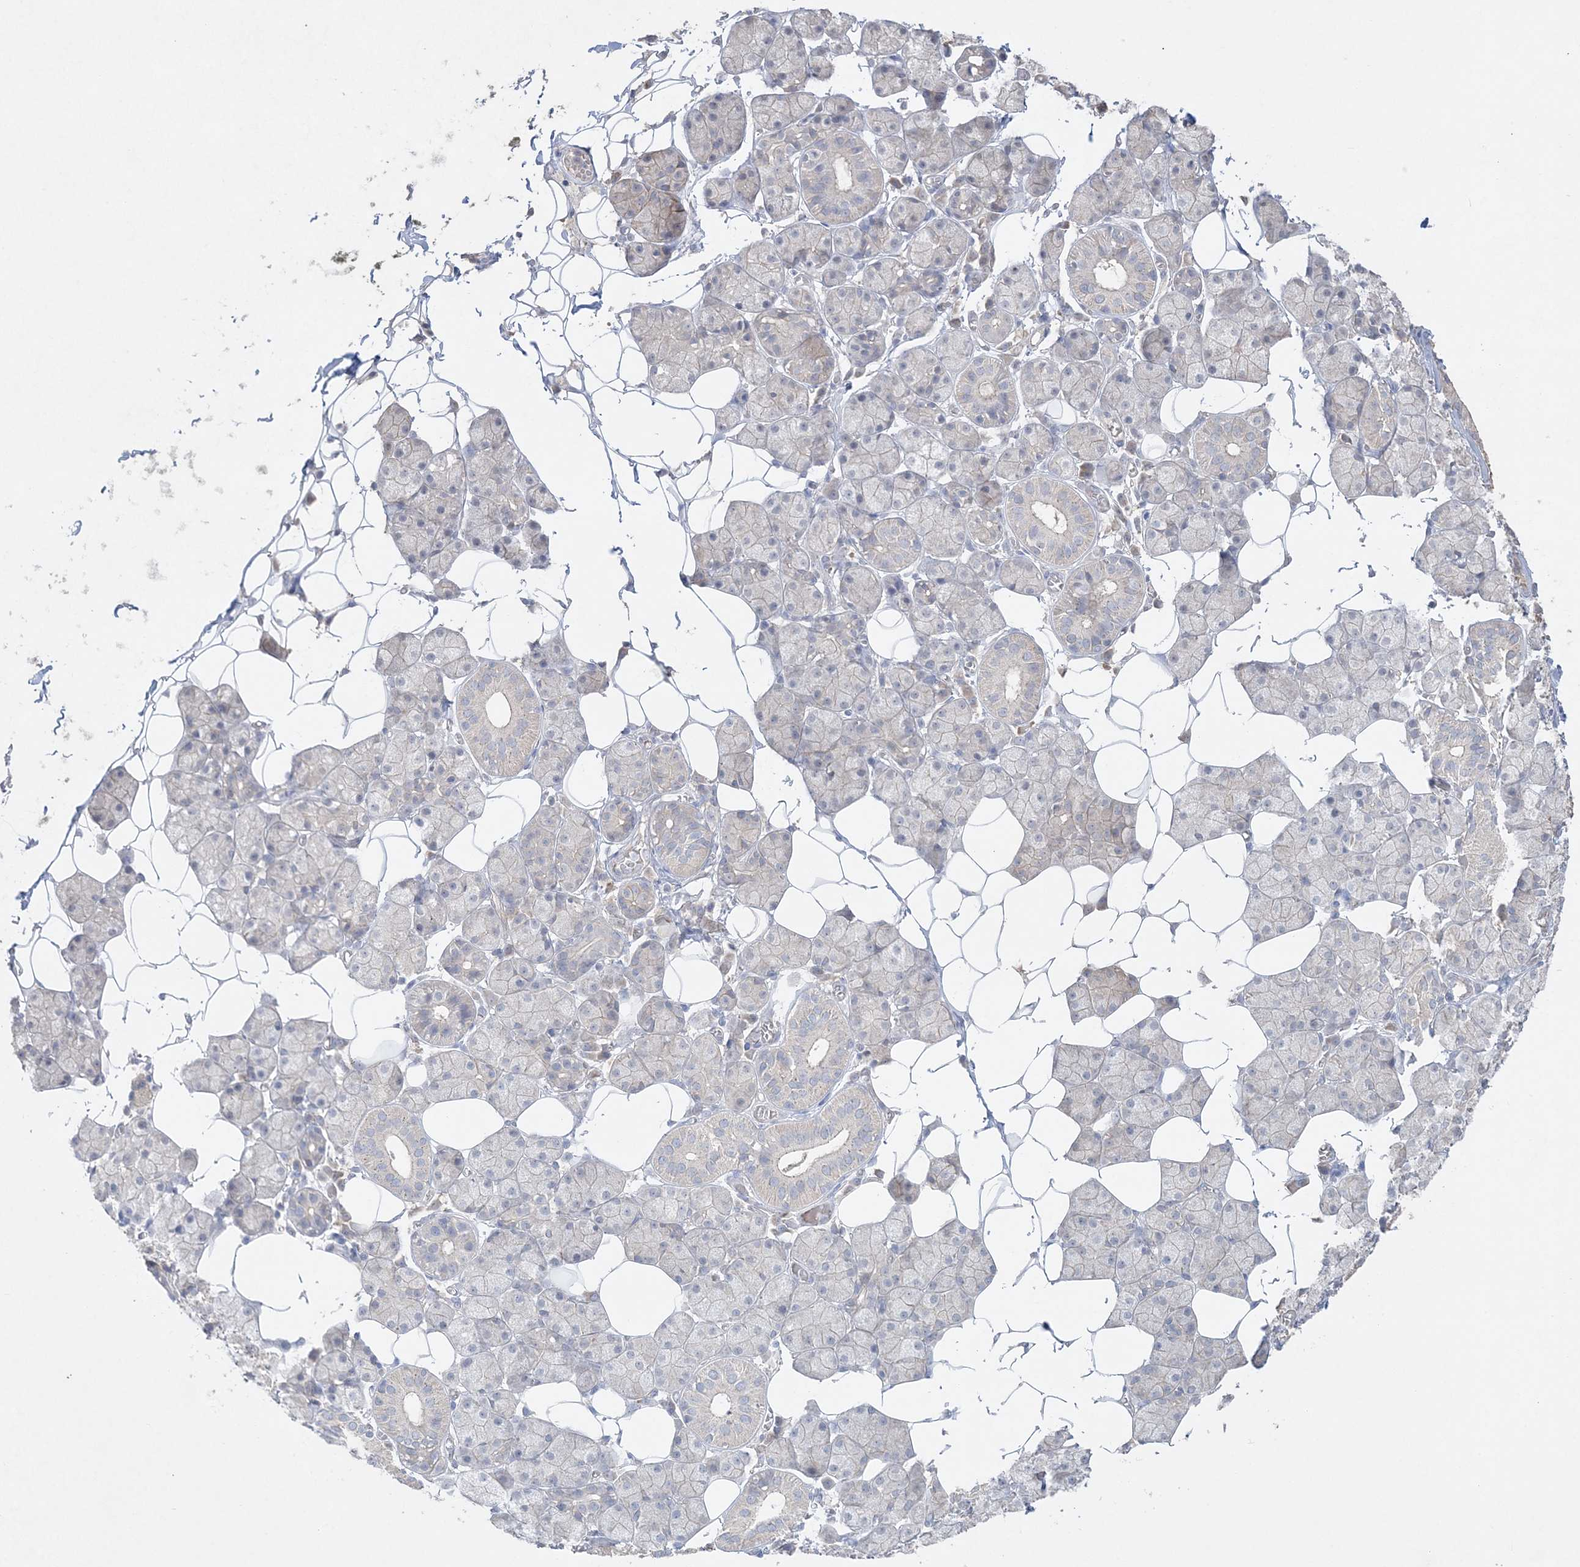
{"staining": {"intensity": "negative", "quantity": "none", "location": "none"}, "tissue": "salivary gland", "cell_type": "Glandular cells", "image_type": "normal", "snomed": [{"axis": "morphology", "description": "Normal tissue, NOS"}, {"axis": "topography", "description": "Salivary gland"}], "caption": "IHC of benign human salivary gland exhibits no expression in glandular cells. (Brightfield microscopy of DAB immunohistochemistry (IHC) at high magnification).", "gene": "SH3BP4", "patient": {"sex": "female", "age": 33}}